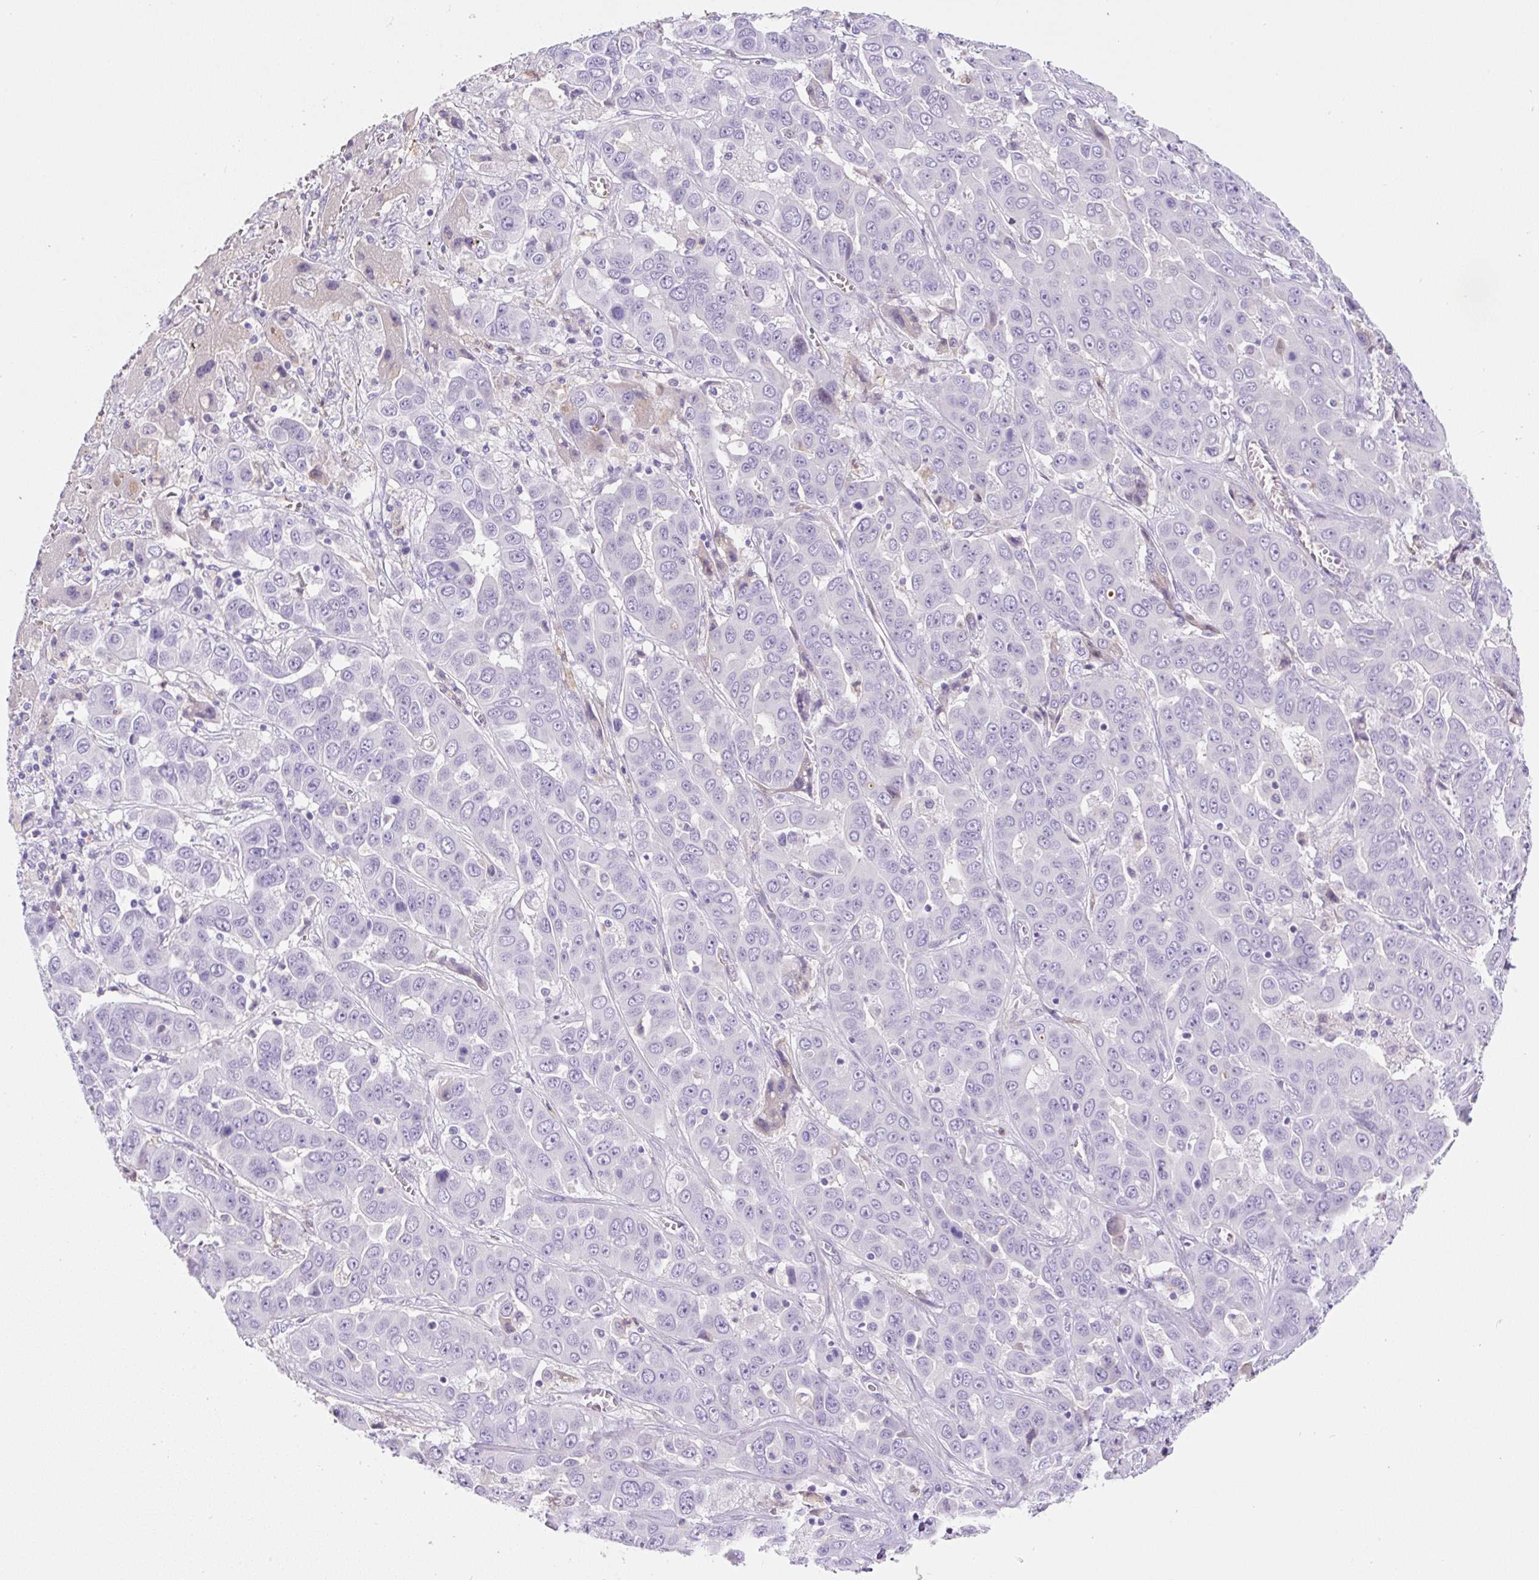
{"staining": {"intensity": "negative", "quantity": "none", "location": "none"}, "tissue": "liver cancer", "cell_type": "Tumor cells", "image_type": "cancer", "snomed": [{"axis": "morphology", "description": "Cholangiocarcinoma"}, {"axis": "topography", "description": "Liver"}], "caption": "High magnification brightfield microscopy of cholangiocarcinoma (liver) stained with DAB (brown) and counterstained with hematoxylin (blue): tumor cells show no significant staining.", "gene": "TDRD15", "patient": {"sex": "female", "age": 52}}